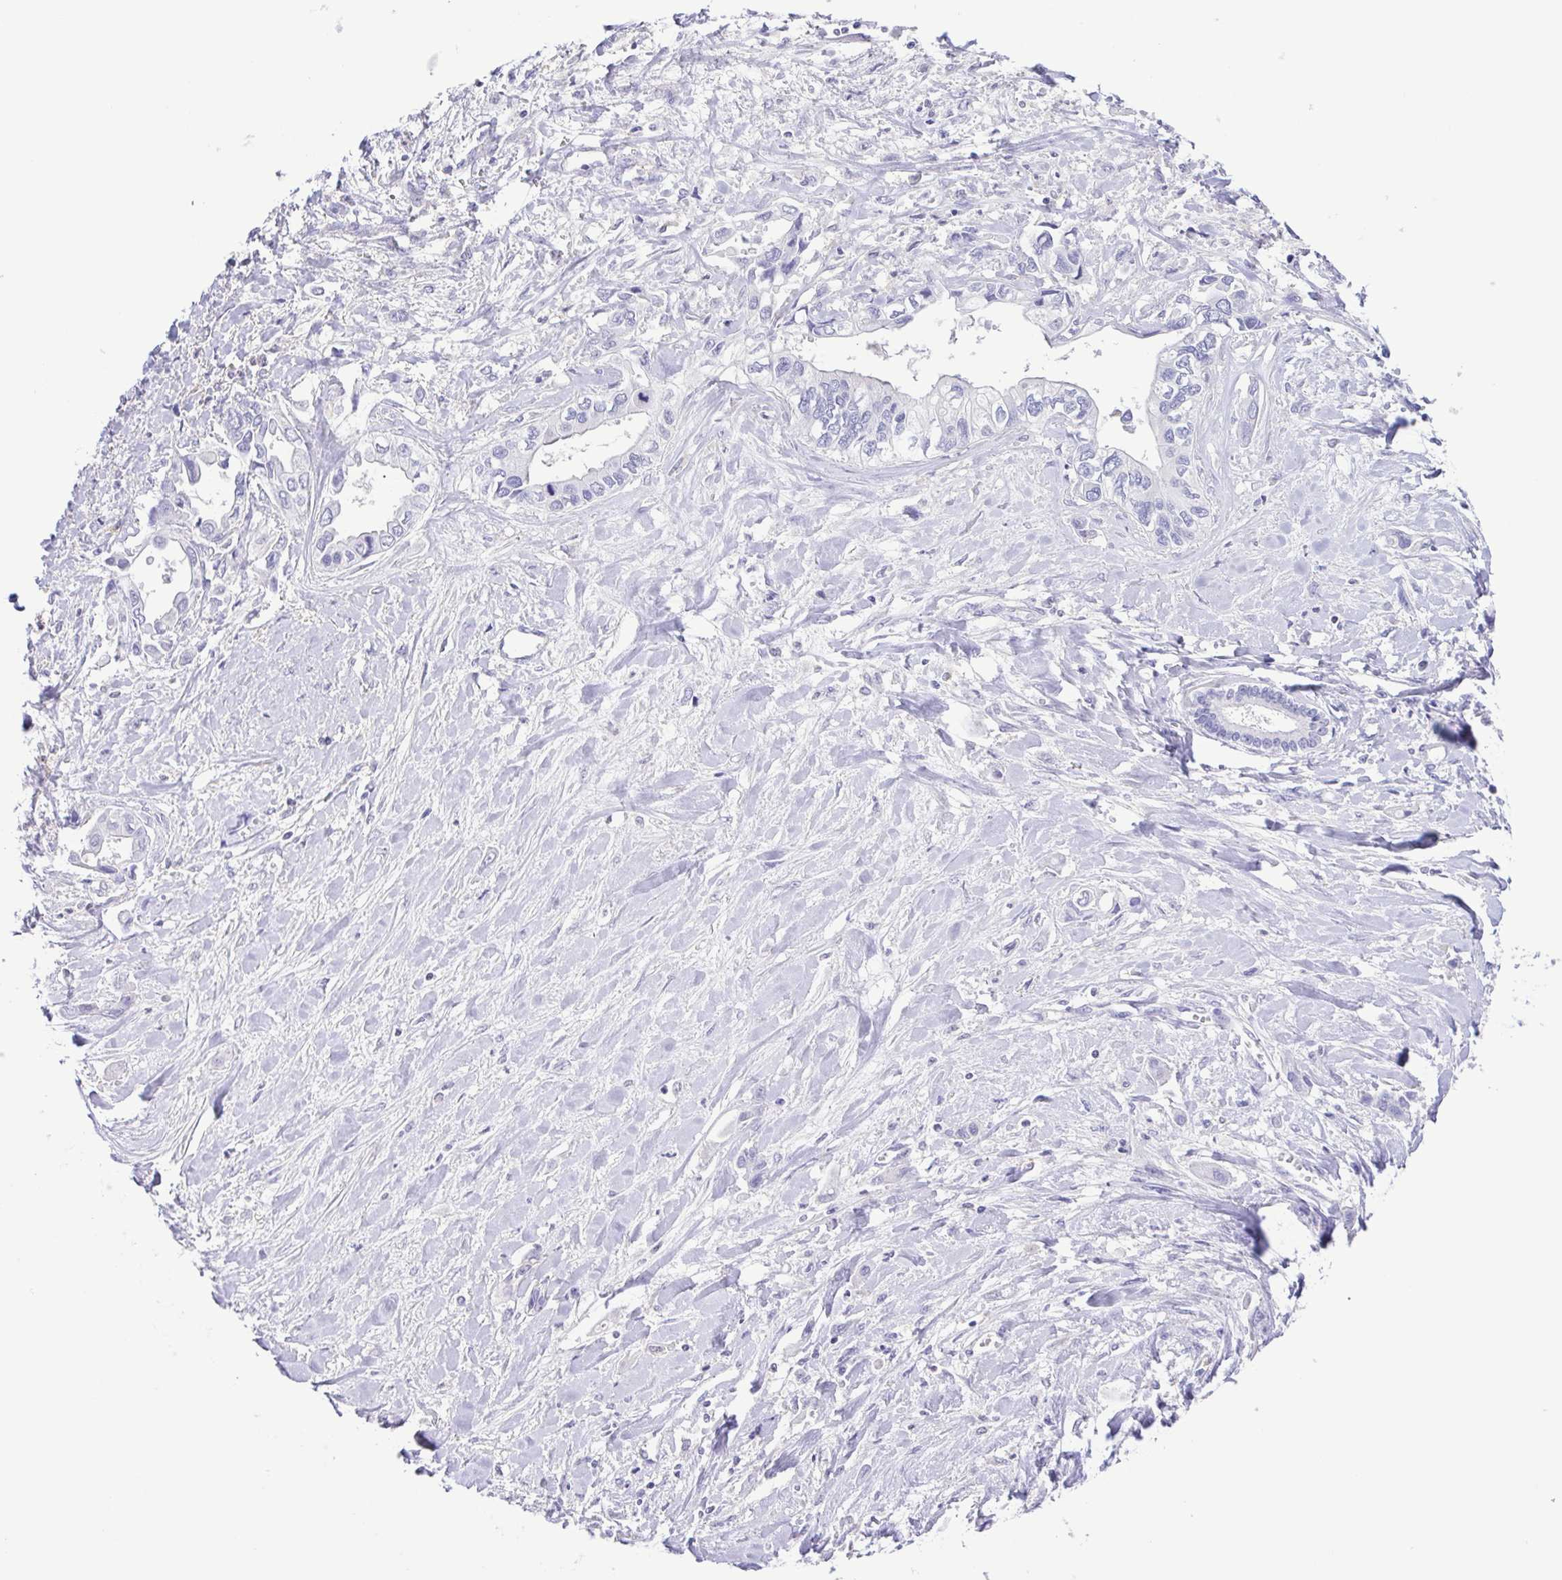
{"staining": {"intensity": "negative", "quantity": "none", "location": "none"}, "tissue": "liver cancer", "cell_type": "Tumor cells", "image_type": "cancer", "snomed": [{"axis": "morphology", "description": "Cholangiocarcinoma"}, {"axis": "topography", "description": "Liver"}], "caption": "High power microscopy image of an immunohistochemistry (IHC) image of liver cholangiocarcinoma, revealing no significant positivity in tumor cells. The staining is performed using DAB (3,3'-diaminobenzidine) brown chromogen with nuclei counter-stained in using hematoxylin.", "gene": "CYP17A1", "patient": {"sex": "female", "age": 64}}